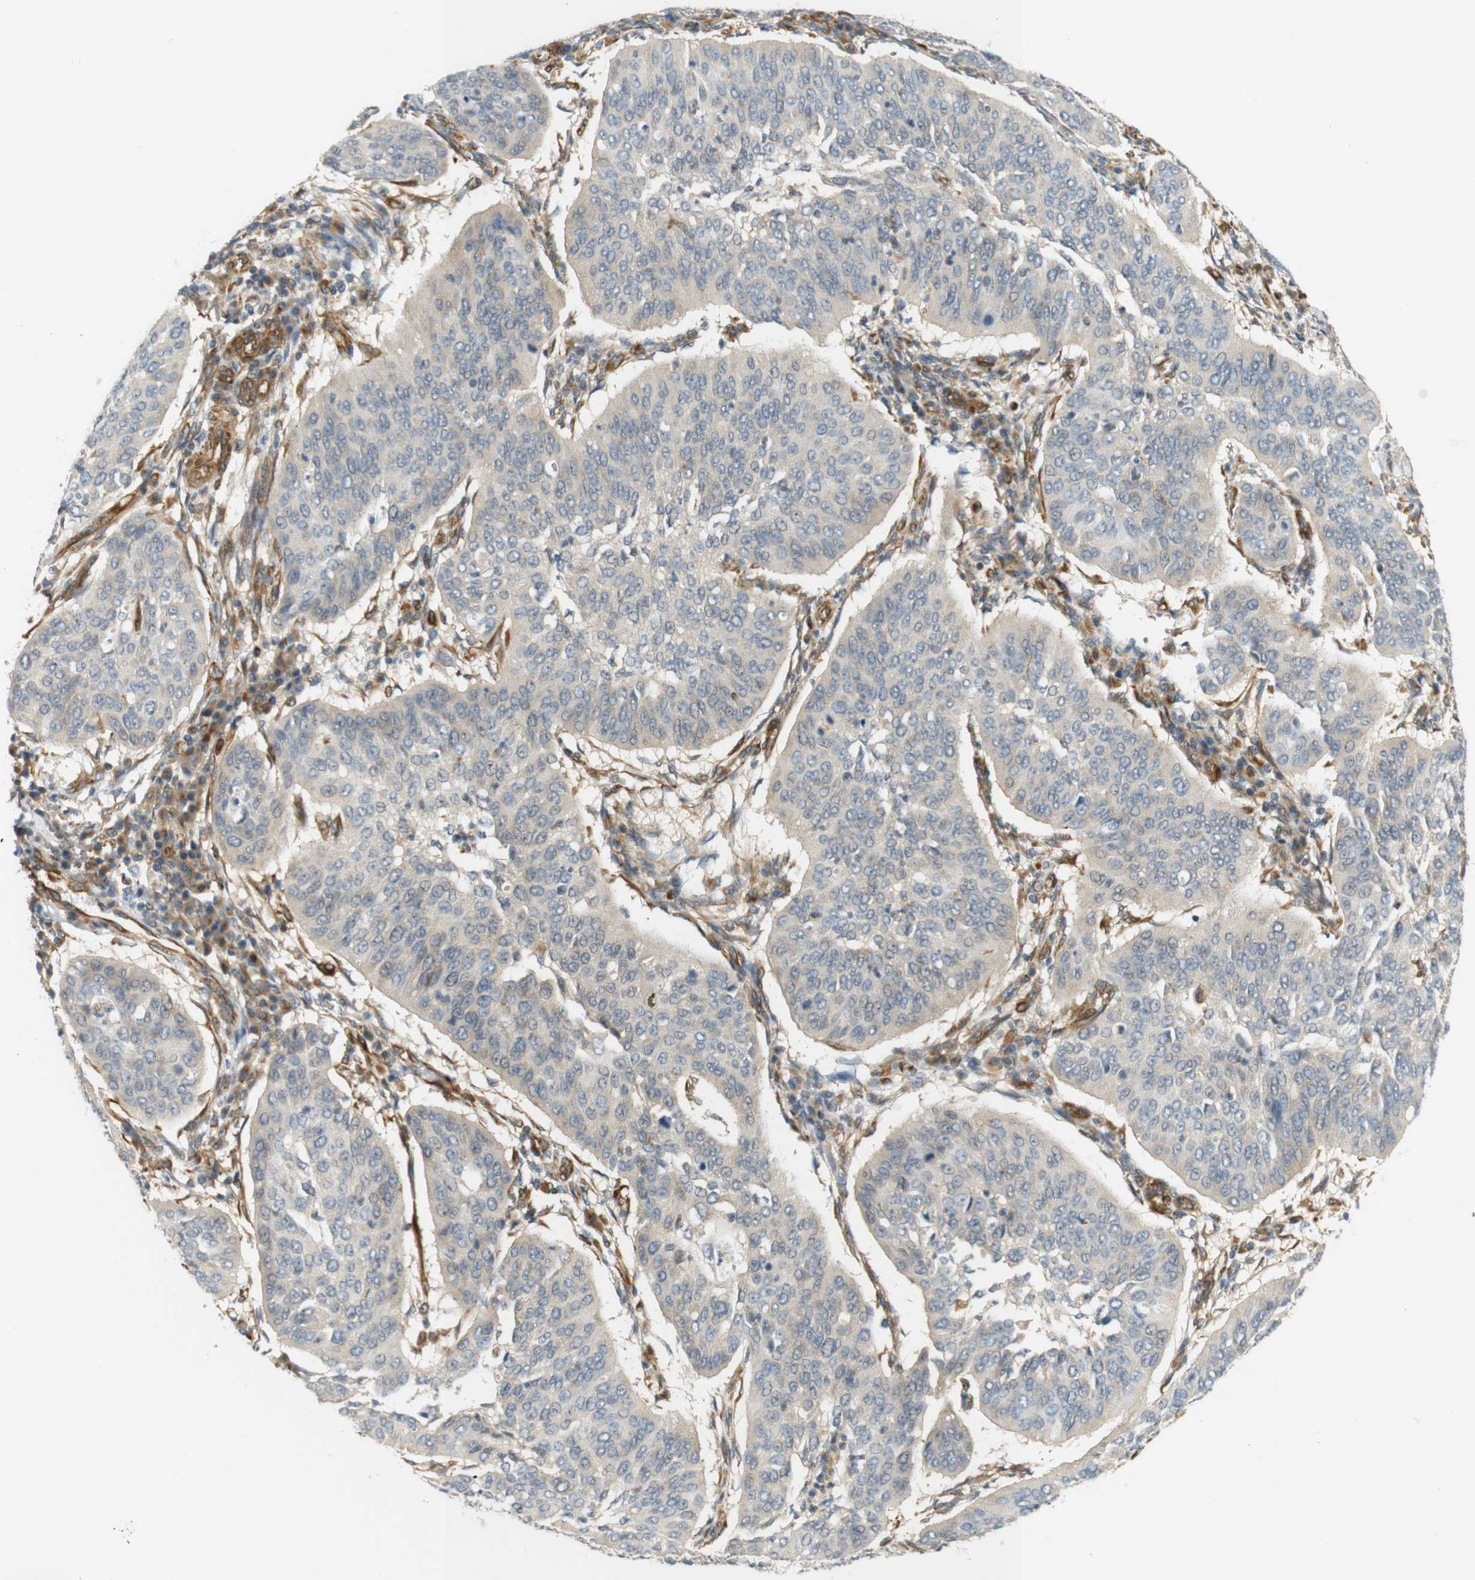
{"staining": {"intensity": "negative", "quantity": "none", "location": "none"}, "tissue": "cervical cancer", "cell_type": "Tumor cells", "image_type": "cancer", "snomed": [{"axis": "morphology", "description": "Normal tissue, NOS"}, {"axis": "morphology", "description": "Squamous cell carcinoma, NOS"}, {"axis": "topography", "description": "Cervix"}], "caption": "A histopathology image of human cervical cancer is negative for staining in tumor cells.", "gene": "CYTH3", "patient": {"sex": "female", "age": 39}}